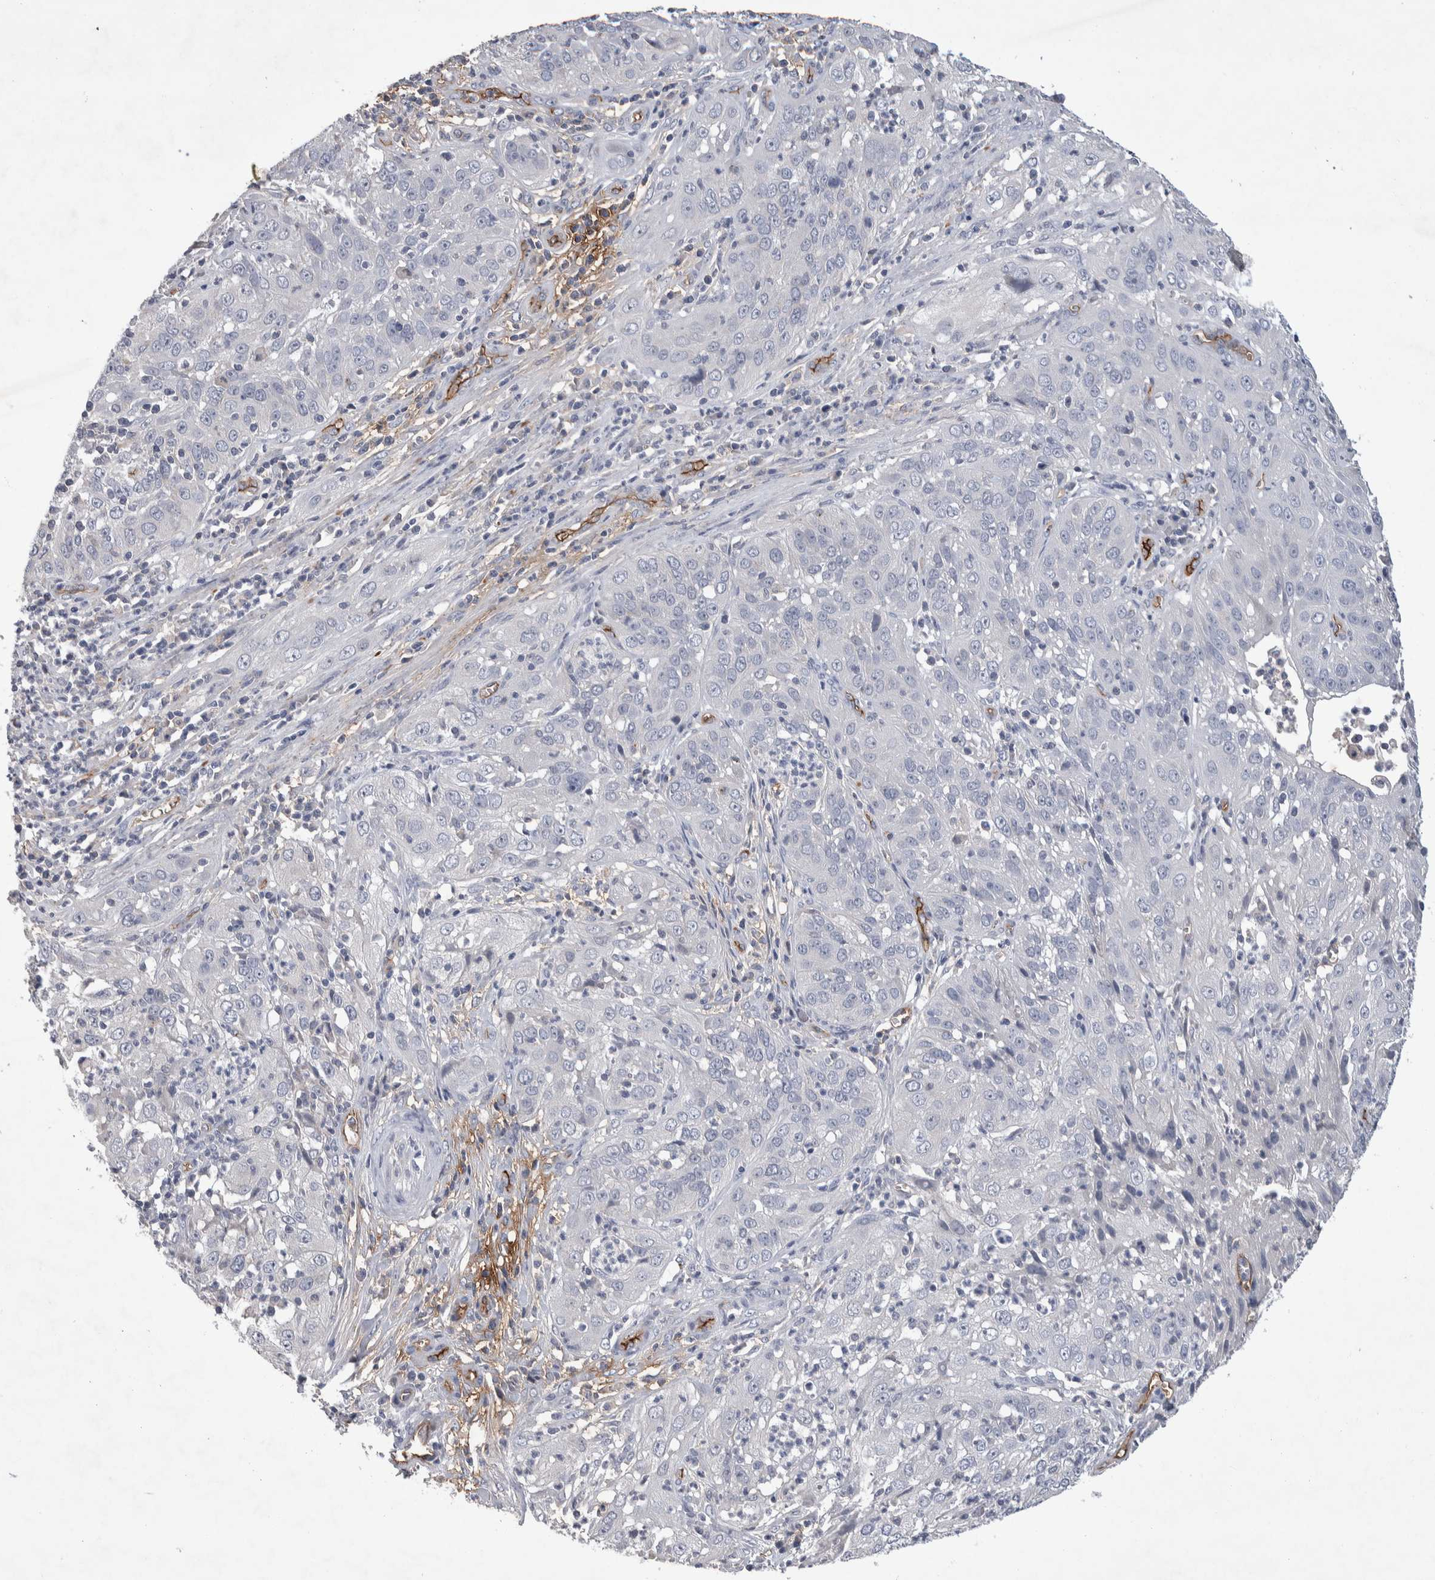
{"staining": {"intensity": "negative", "quantity": "none", "location": "none"}, "tissue": "cervical cancer", "cell_type": "Tumor cells", "image_type": "cancer", "snomed": [{"axis": "morphology", "description": "Squamous cell carcinoma, NOS"}, {"axis": "topography", "description": "Cervix"}], "caption": "DAB immunohistochemical staining of cervical squamous cell carcinoma shows no significant expression in tumor cells.", "gene": "CEP131", "patient": {"sex": "female", "age": 32}}